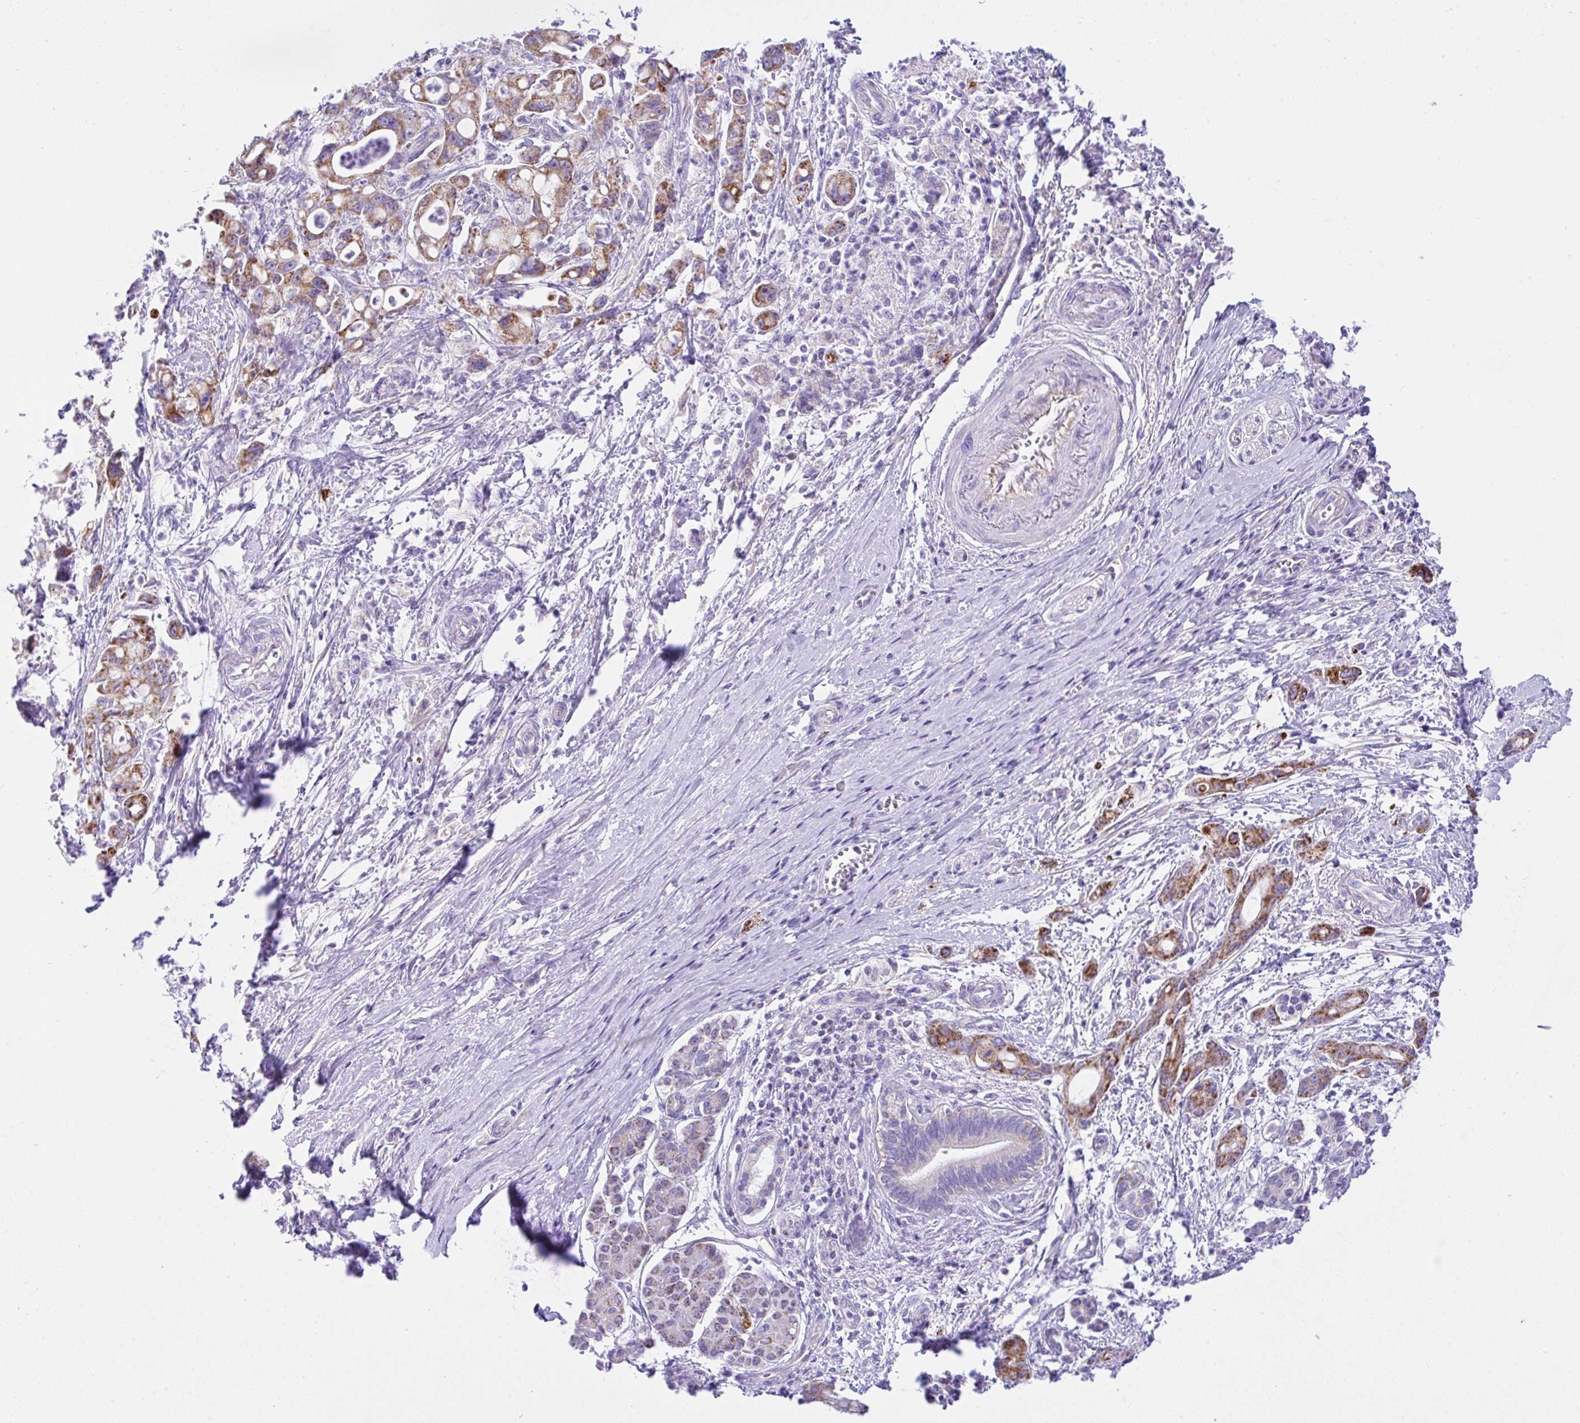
{"staining": {"intensity": "moderate", "quantity": ">75%", "location": "cytoplasmic/membranous"}, "tissue": "pancreatic cancer", "cell_type": "Tumor cells", "image_type": "cancer", "snomed": [{"axis": "morphology", "description": "Adenocarcinoma, NOS"}, {"axis": "topography", "description": "Pancreas"}], "caption": "Protein expression analysis of pancreatic cancer (adenocarcinoma) exhibits moderate cytoplasmic/membranous staining in approximately >75% of tumor cells.", "gene": "SLC13A1", "patient": {"sex": "male", "age": 68}}